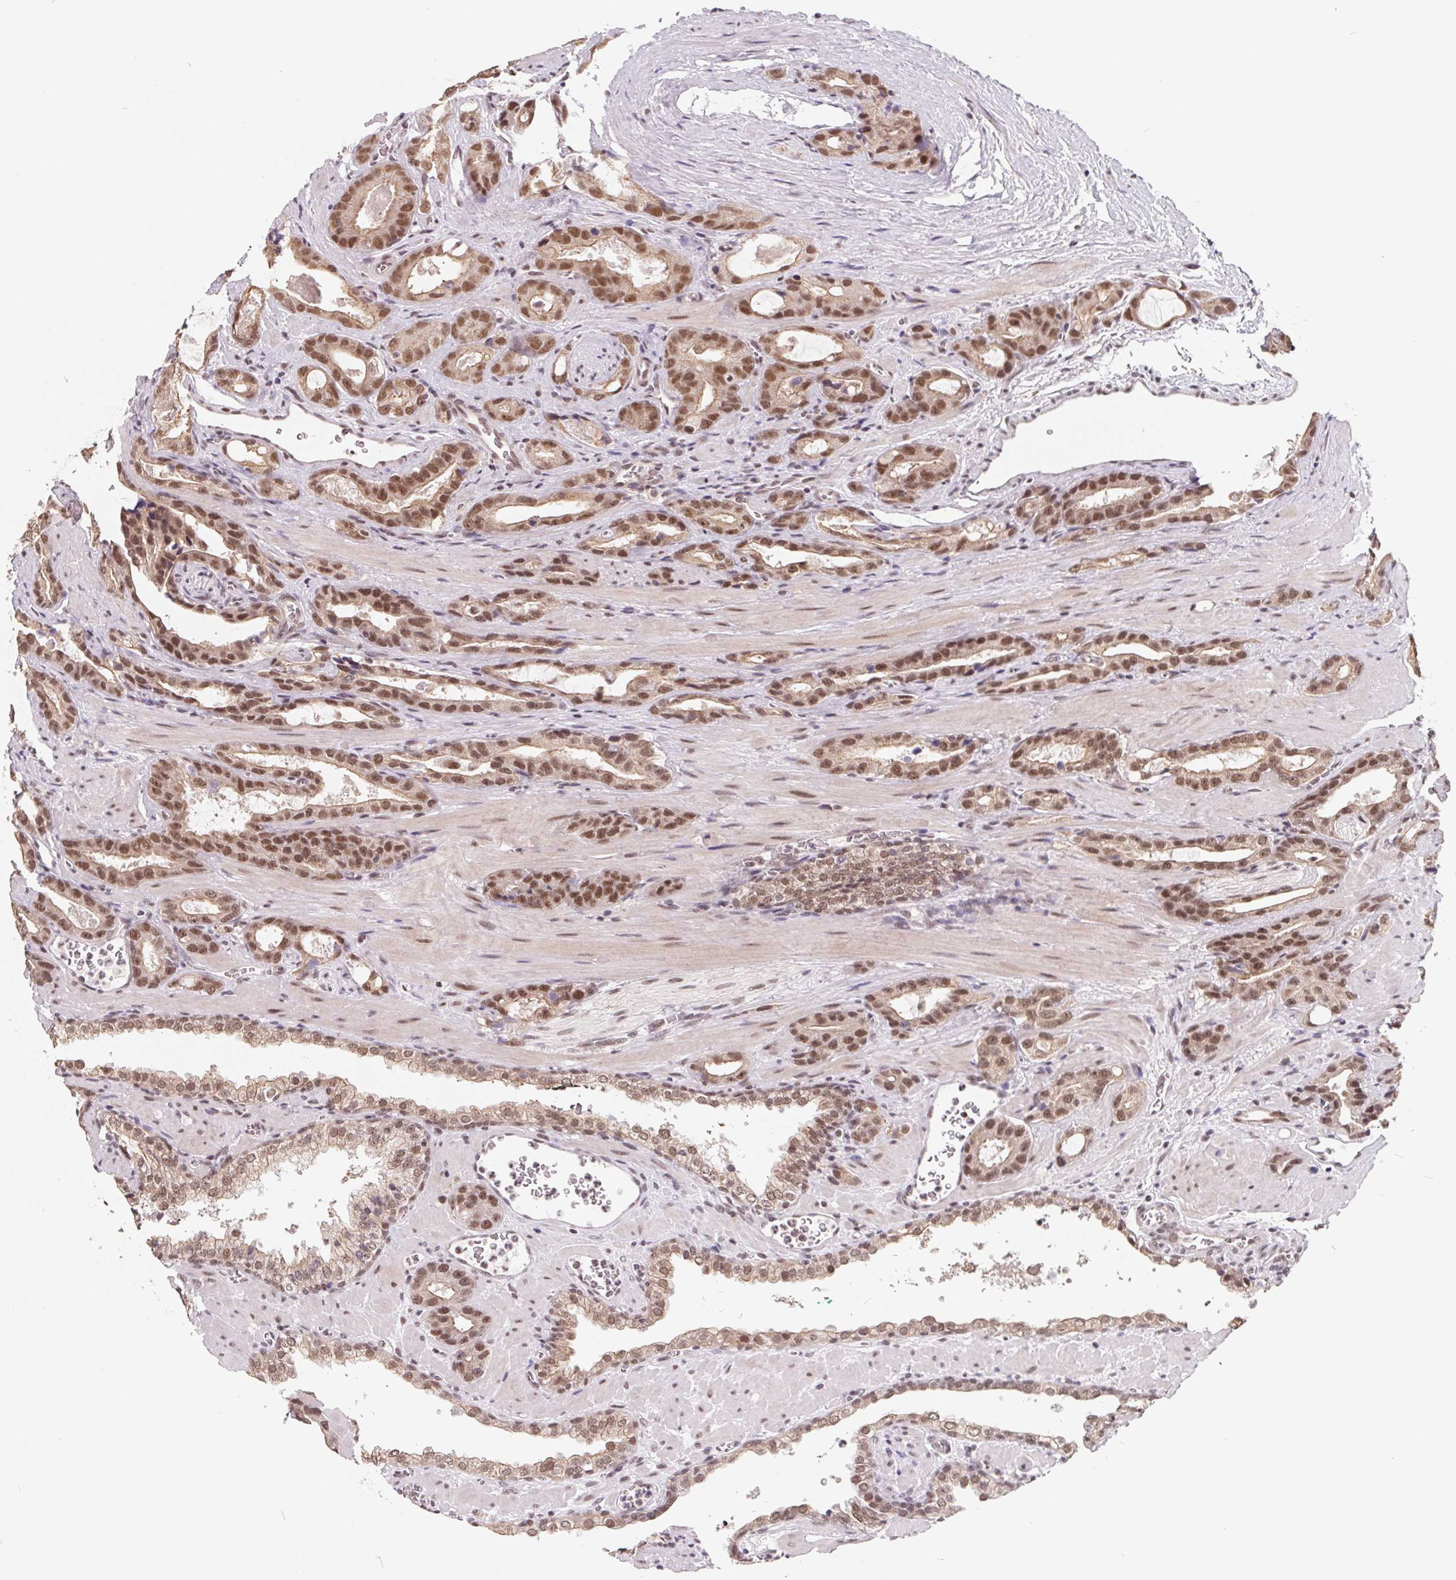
{"staining": {"intensity": "moderate", "quantity": ">75%", "location": "cytoplasmic/membranous,nuclear"}, "tissue": "prostate cancer", "cell_type": "Tumor cells", "image_type": "cancer", "snomed": [{"axis": "morphology", "description": "Adenocarcinoma, High grade"}, {"axis": "topography", "description": "Prostate"}], "caption": "Immunohistochemistry of high-grade adenocarcinoma (prostate) reveals medium levels of moderate cytoplasmic/membranous and nuclear staining in approximately >75% of tumor cells.", "gene": "TCERG1", "patient": {"sex": "male", "age": 65}}